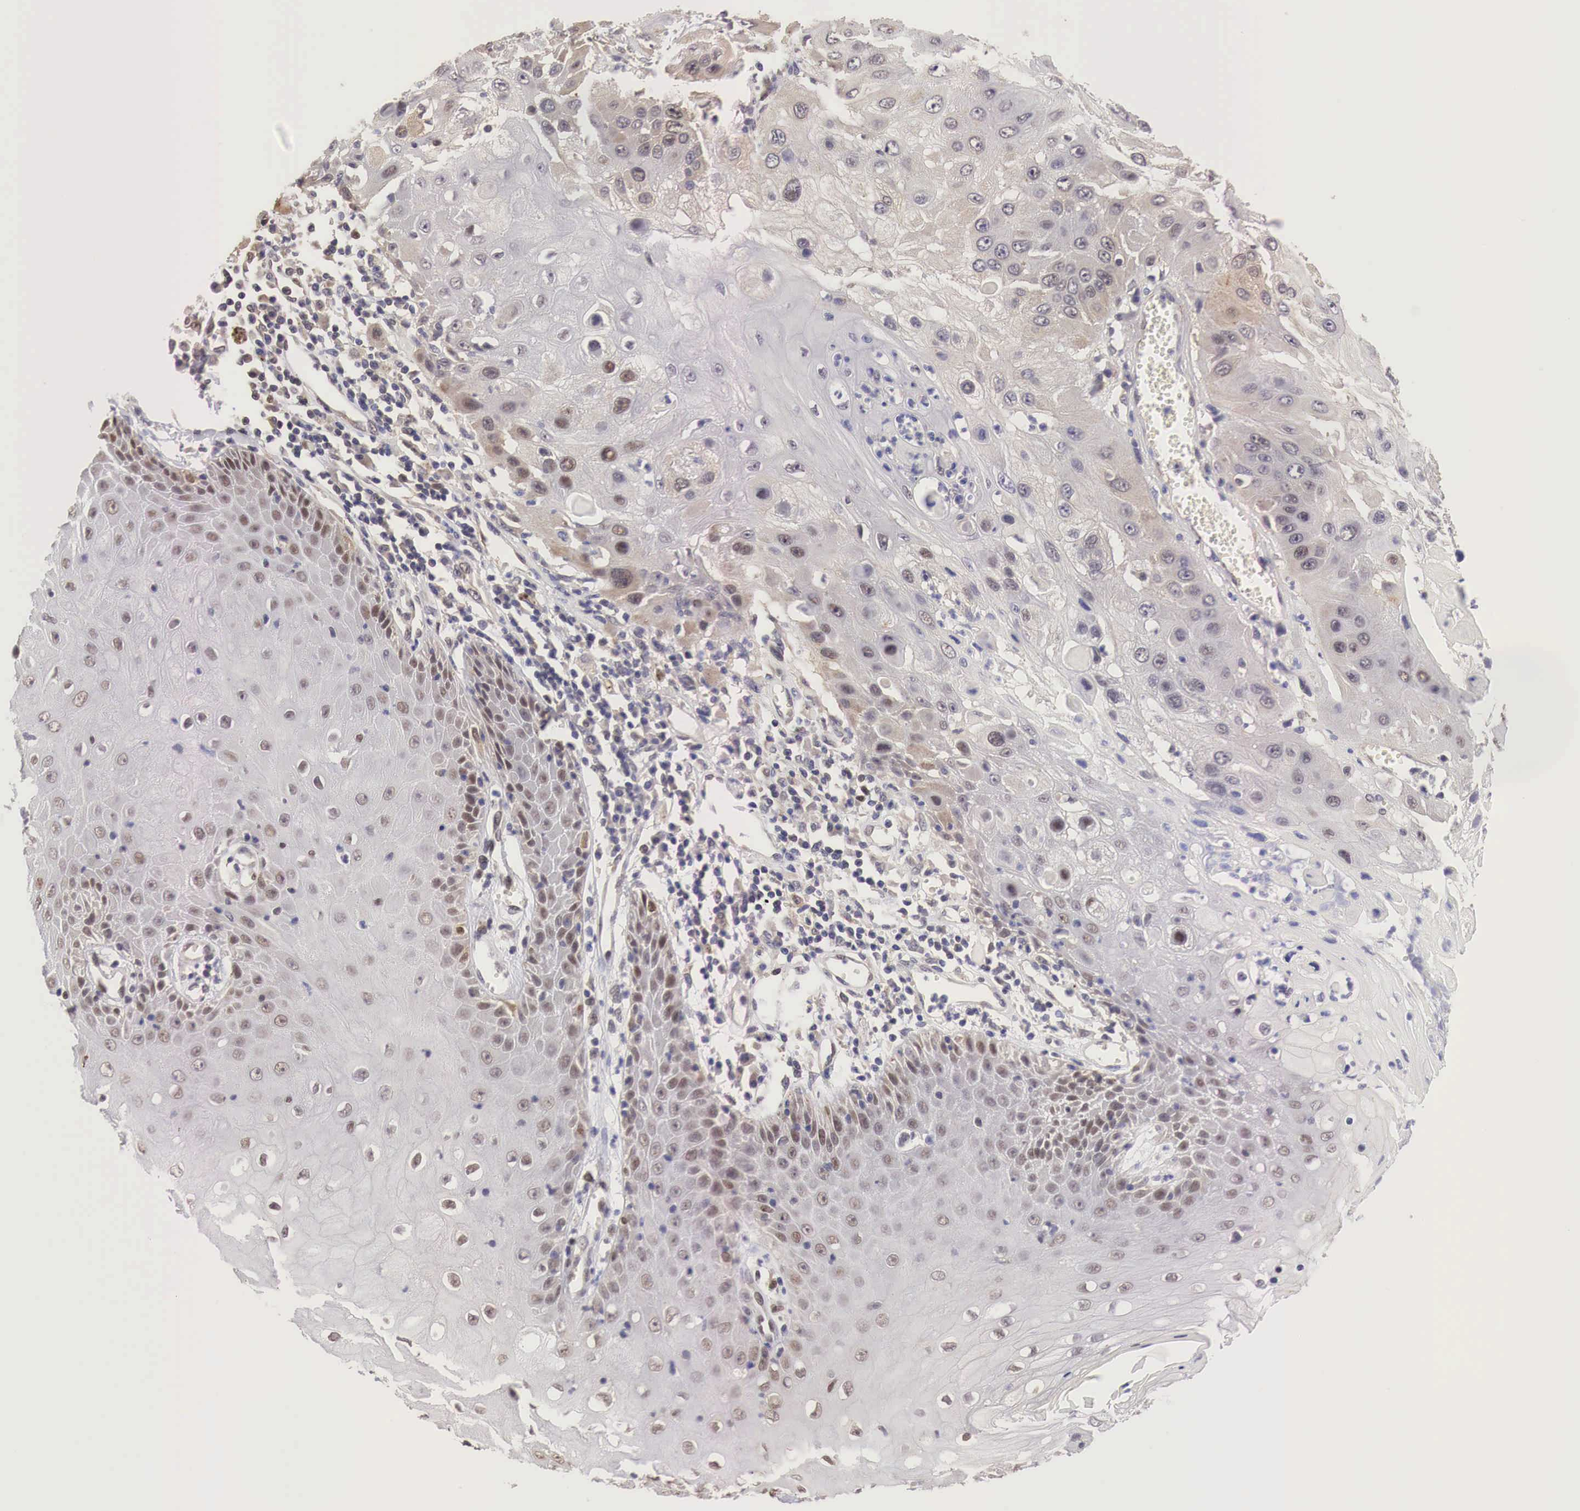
{"staining": {"intensity": "weak", "quantity": "25%-75%", "location": "cytoplasmic/membranous,nuclear"}, "tissue": "skin cancer", "cell_type": "Tumor cells", "image_type": "cancer", "snomed": [{"axis": "morphology", "description": "Squamous cell carcinoma, NOS"}, {"axis": "topography", "description": "Skin"}, {"axis": "topography", "description": "Anal"}], "caption": "A brown stain labels weak cytoplasmic/membranous and nuclear positivity of a protein in human skin squamous cell carcinoma tumor cells.", "gene": "PABIR2", "patient": {"sex": "male", "age": 61}}